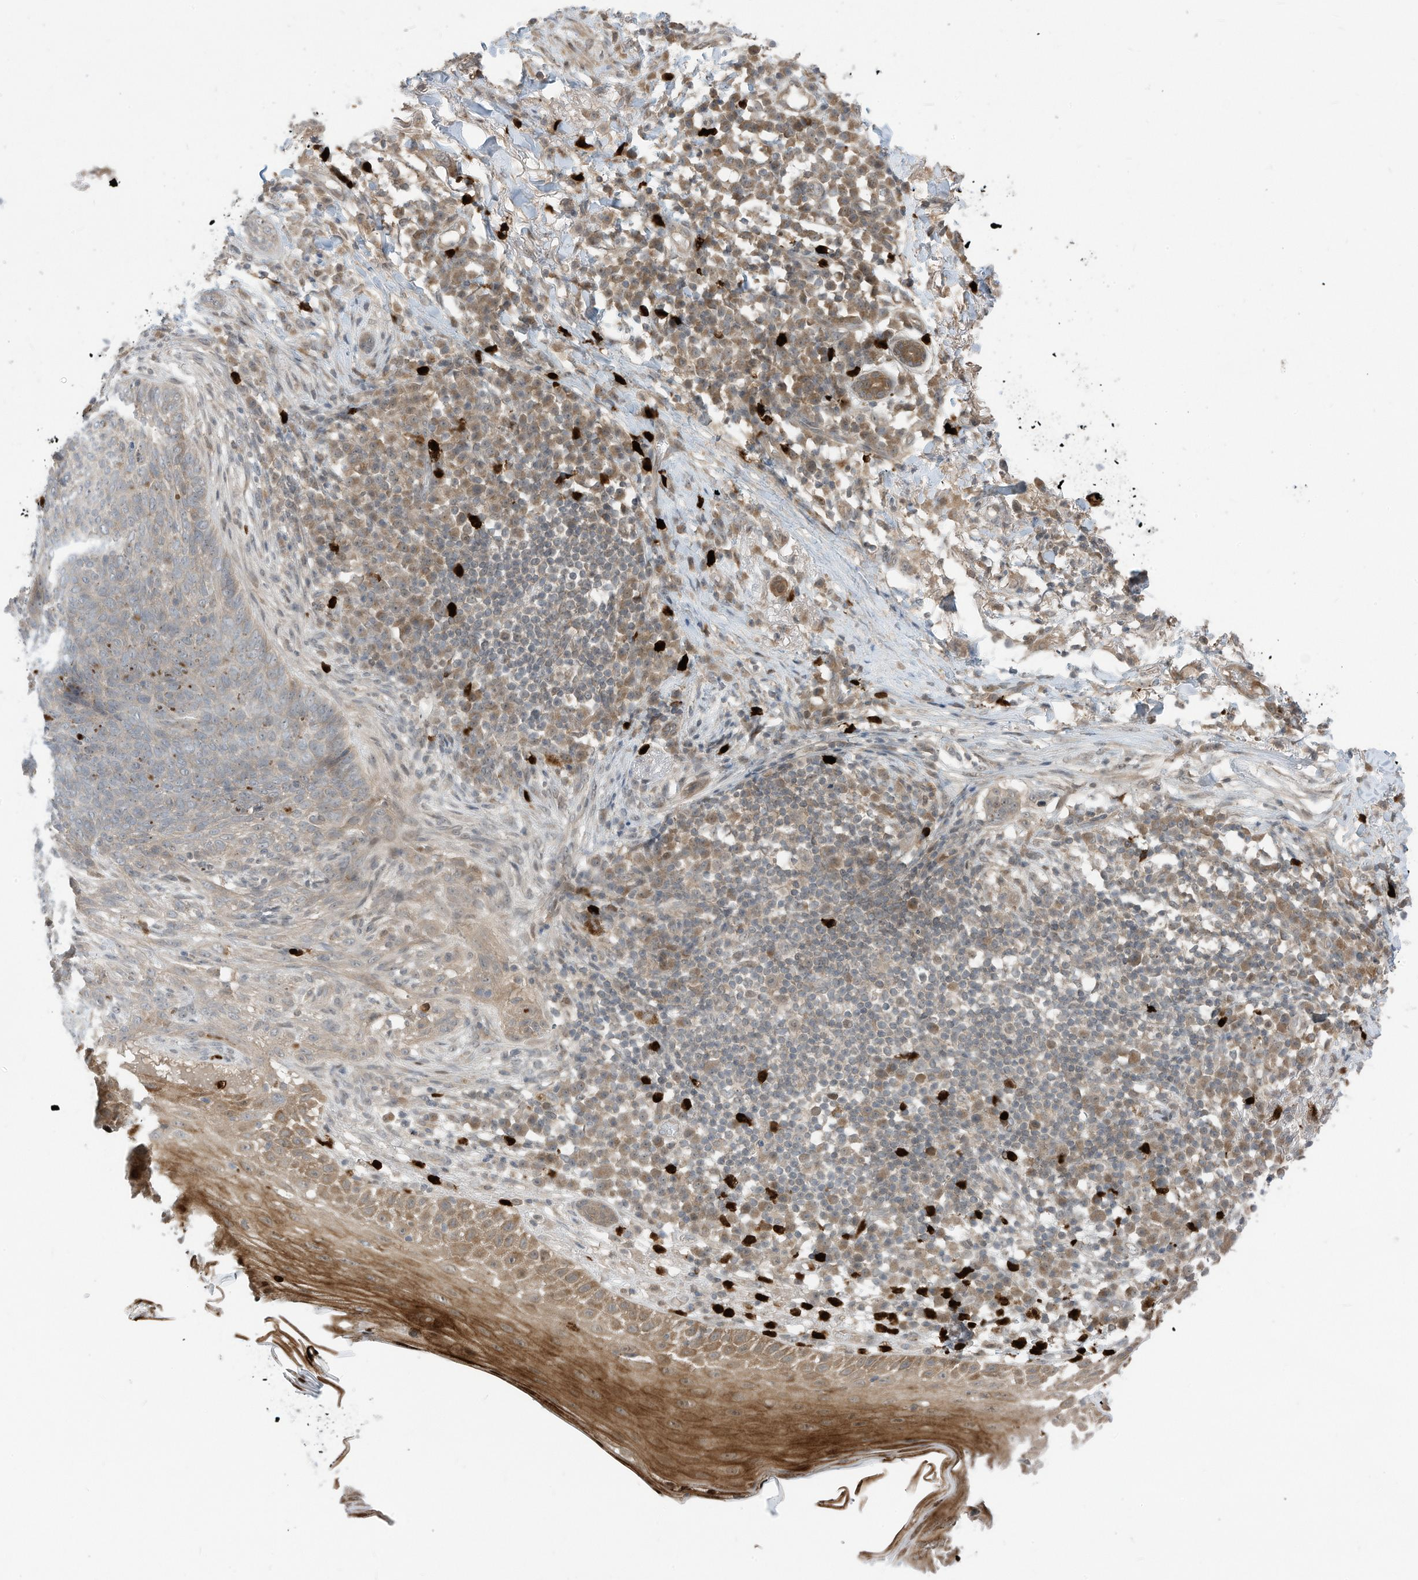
{"staining": {"intensity": "moderate", "quantity": "<25%", "location": "cytoplasmic/membranous"}, "tissue": "skin cancer", "cell_type": "Tumor cells", "image_type": "cancer", "snomed": [{"axis": "morphology", "description": "Basal cell carcinoma"}, {"axis": "topography", "description": "Skin"}], "caption": "Immunohistochemistry (IHC) of skin cancer (basal cell carcinoma) displays low levels of moderate cytoplasmic/membranous staining in approximately <25% of tumor cells.", "gene": "CNKSR1", "patient": {"sex": "male", "age": 85}}